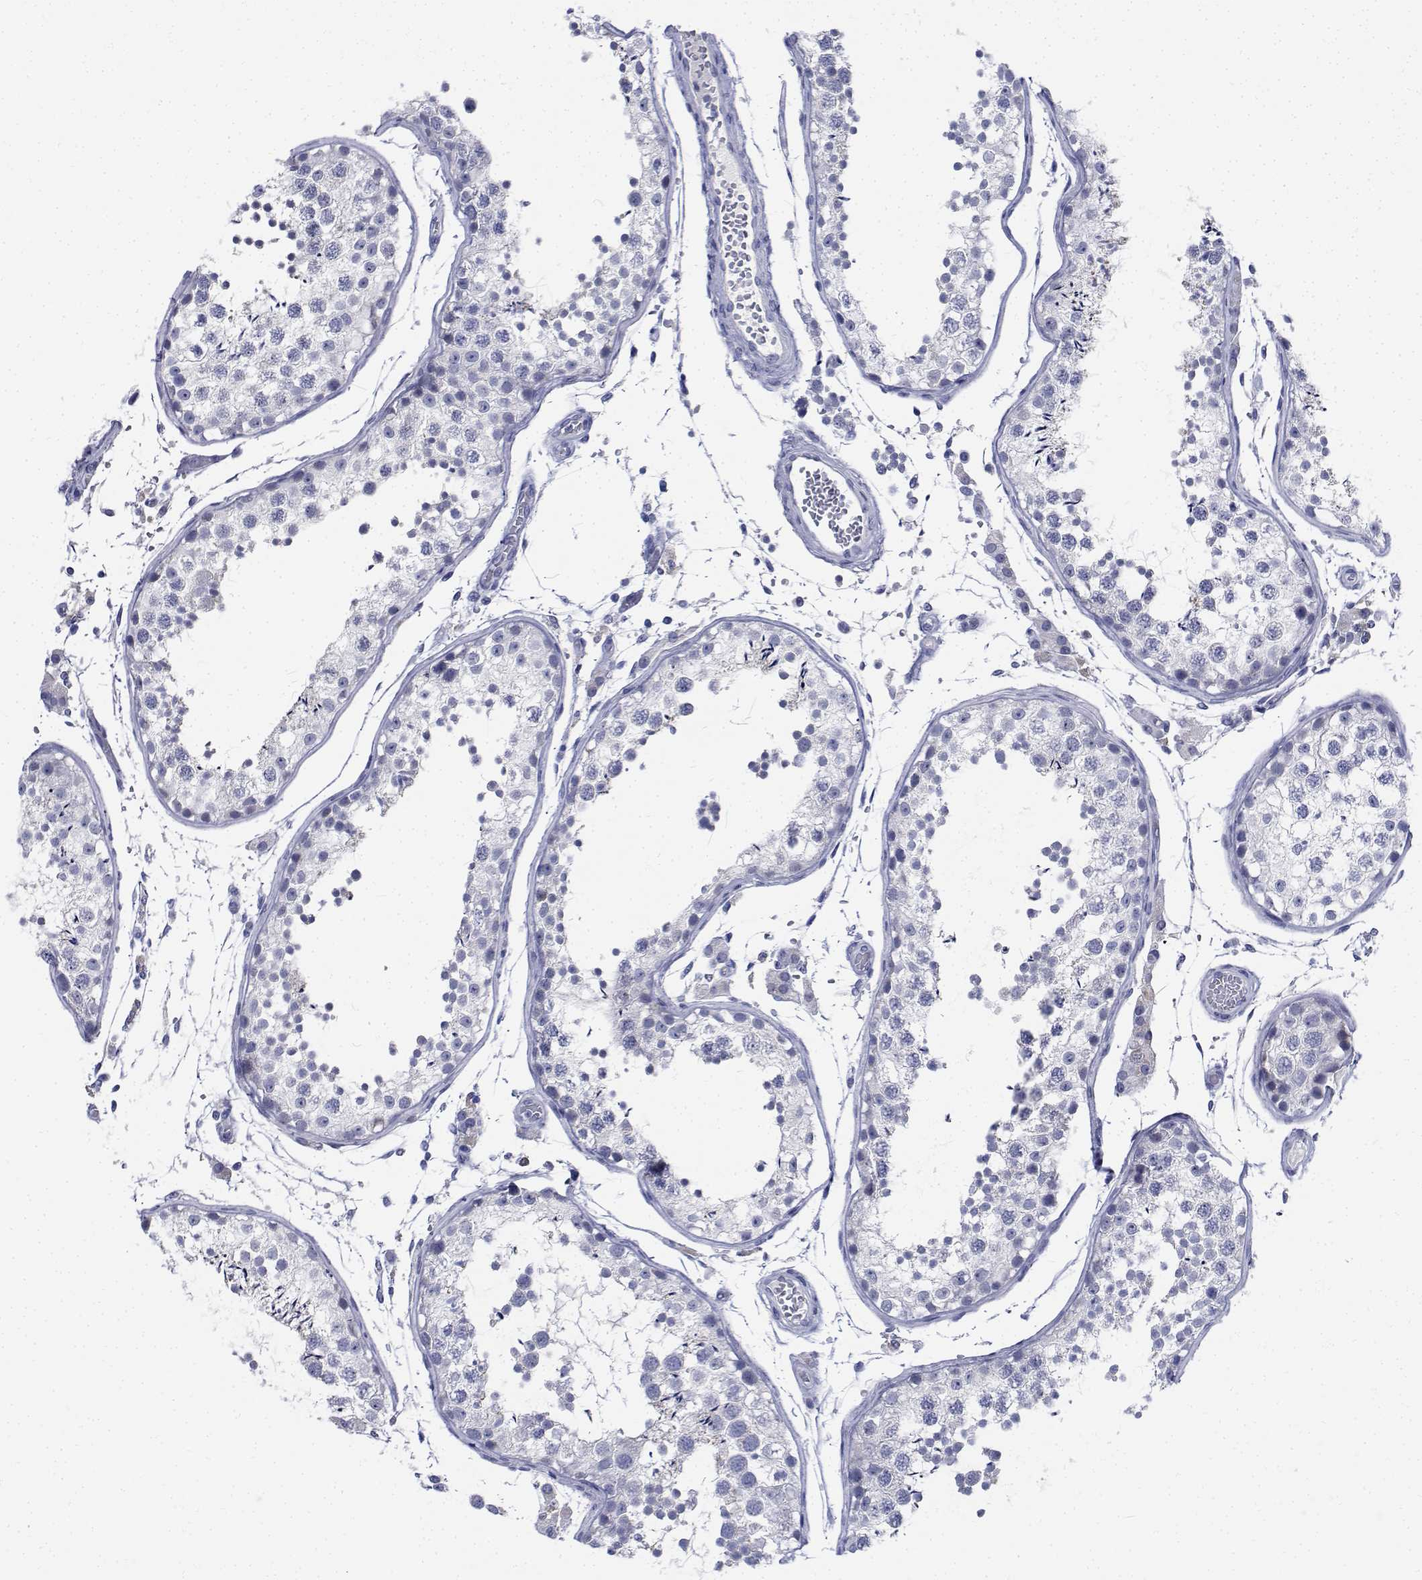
{"staining": {"intensity": "negative", "quantity": "none", "location": "none"}, "tissue": "testis", "cell_type": "Cells in seminiferous ducts", "image_type": "normal", "snomed": [{"axis": "morphology", "description": "Normal tissue, NOS"}, {"axis": "topography", "description": "Testis"}], "caption": "Cells in seminiferous ducts are negative for protein expression in benign human testis. (DAB immunohistochemistry (IHC), high magnification).", "gene": "PLXNA4", "patient": {"sex": "male", "age": 29}}